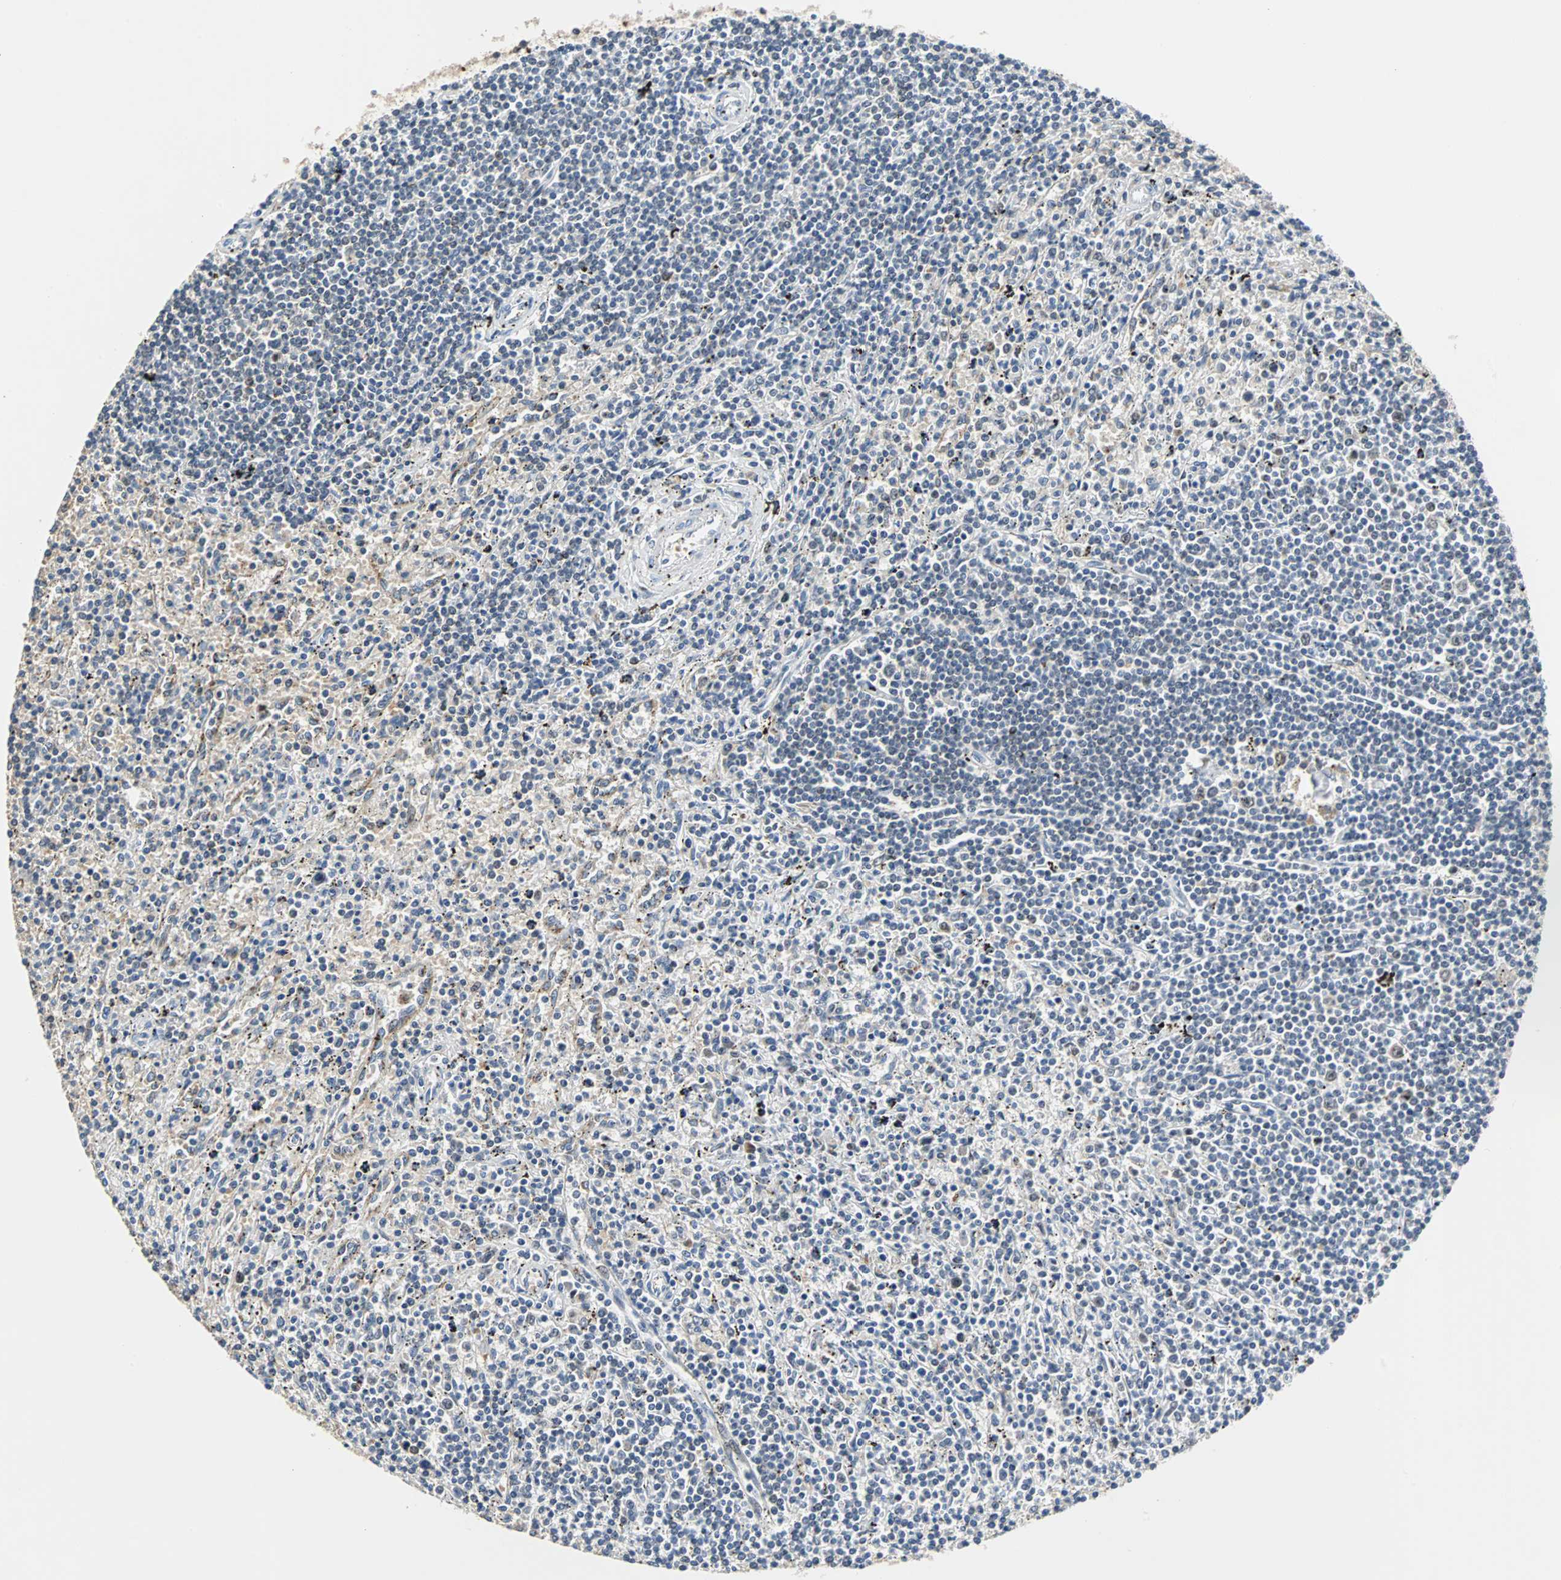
{"staining": {"intensity": "negative", "quantity": "none", "location": "none"}, "tissue": "lymphoma", "cell_type": "Tumor cells", "image_type": "cancer", "snomed": [{"axis": "morphology", "description": "Malignant lymphoma, non-Hodgkin's type, Low grade"}, {"axis": "topography", "description": "Spleen"}], "caption": "DAB immunohistochemical staining of human malignant lymphoma, non-Hodgkin's type (low-grade) shows no significant positivity in tumor cells.", "gene": "HLX", "patient": {"sex": "male", "age": 76}}